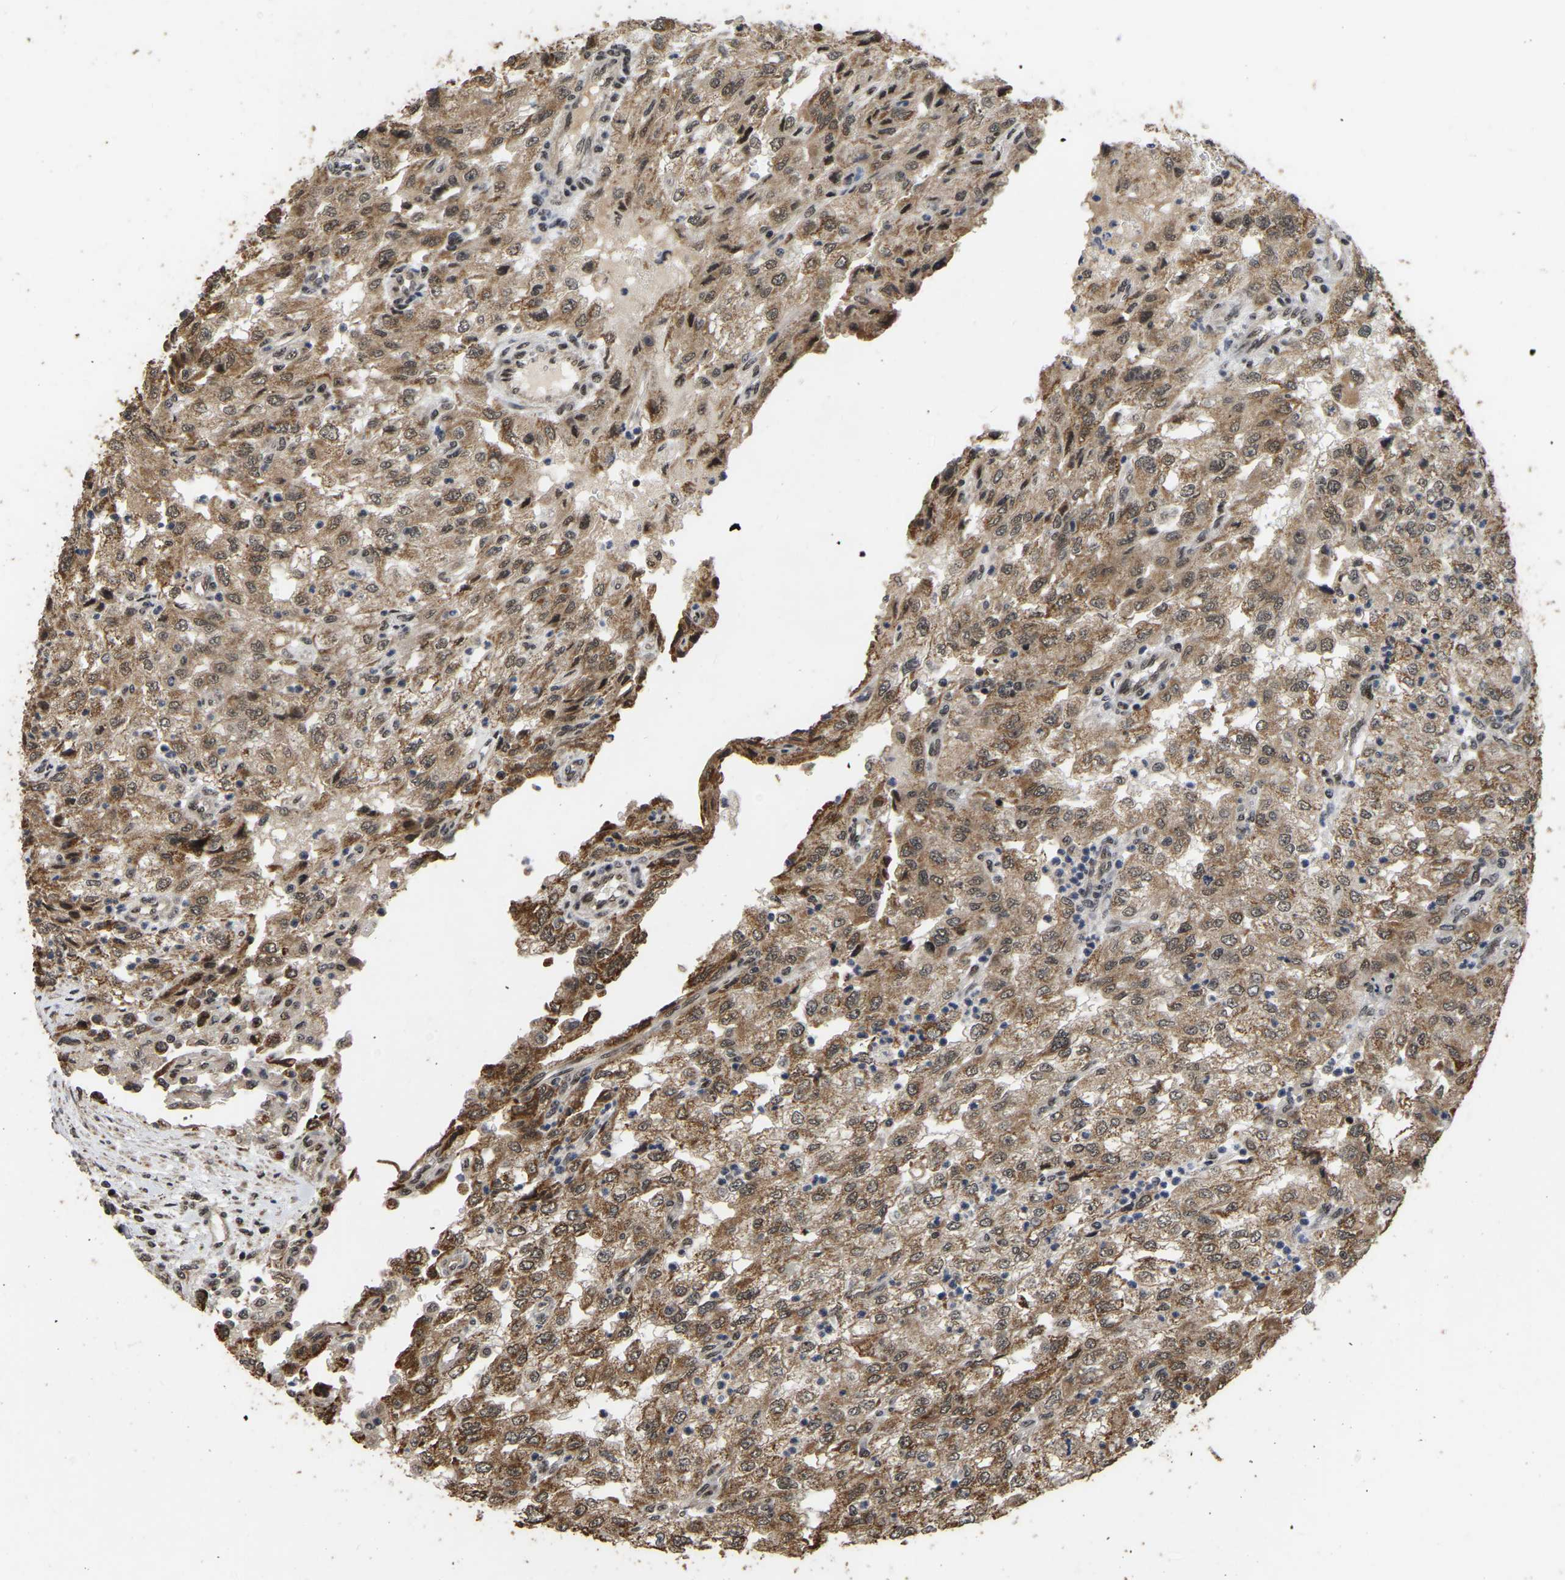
{"staining": {"intensity": "moderate", "quantity": ">75%", "location": "cytoplasmic/membranous,nuclear"}, "tissue": "renal cancer", "cell_type": "Tumor cells", "image_type": "cancer", "snomed": [{"axis": "morphology", "description": "Adenocarcinoma, NOS"}, {"axis": "topography", "description": "Kidney"}], "caption": "Immunohistochemical staining of human renal adenocarcinoma exhibits moderate cytoplasmic/membranous and nuclear protein staining in about >75% of tumor cells.", "gene": "CIAO1", "patient": {"sex": "female", "age": 54}}